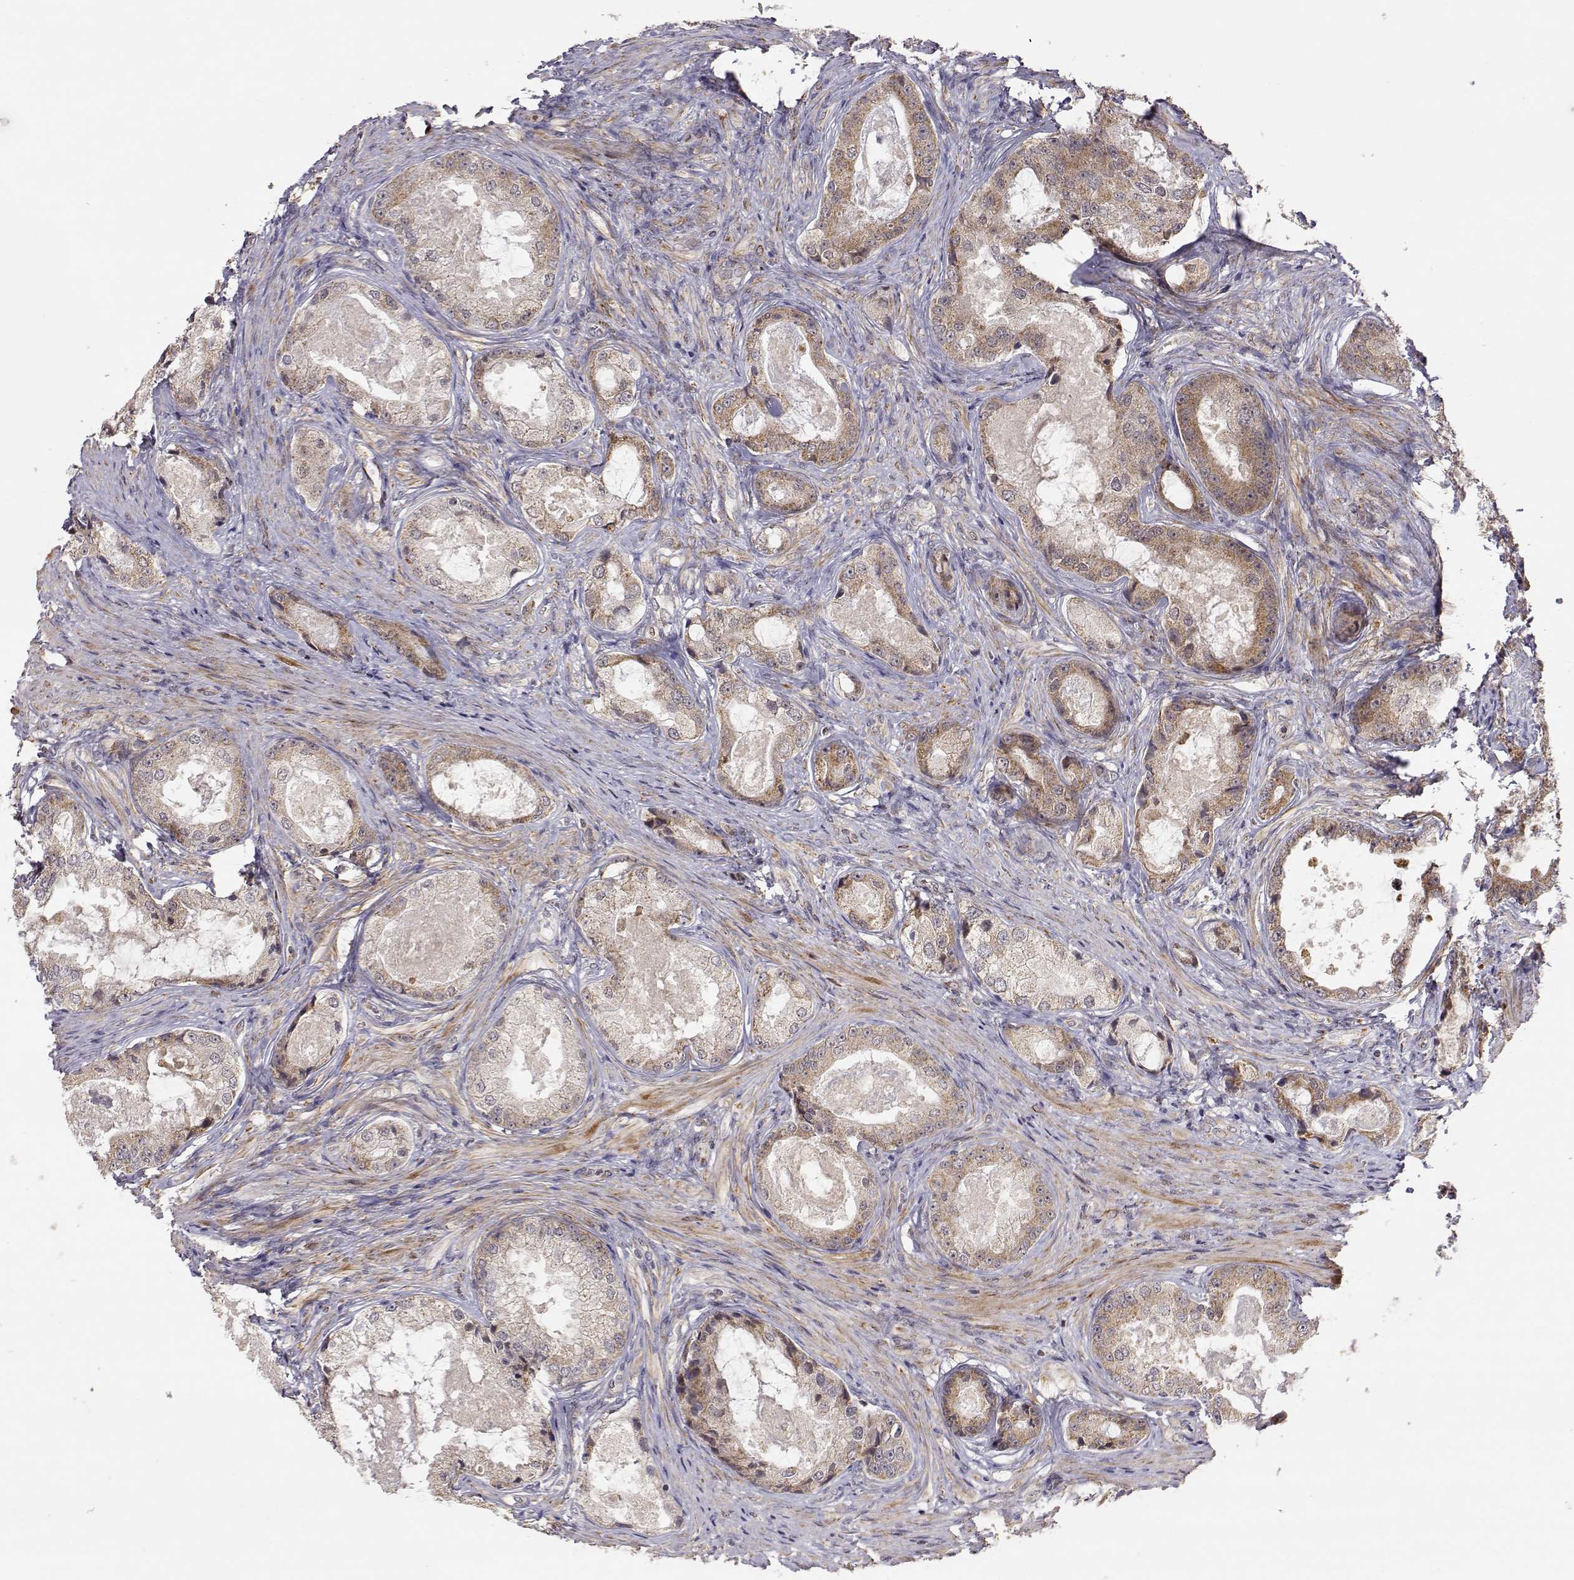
{"staining": {"intensity": "weak", "quantity": ">75%", "location": "cytoplasmic/membranous"}, "tissue": "prostate cancer", "cell_type": "Tumor cells", "image_type": "cancer", "snomed": [{"axis": "morphology", "description": "Adenocarcinoma, Low grade"}, {"axis": "topography", "description": "Prostate"}], "caption": "DAB (3,3'-diaminobenzidine) immunohistochemical staining of prostate cancer (adenocarcinoma (low-grade)) shows weak cytoplasmic/membranous protein expression in about >75% of tumor cells.", "gene": "EXOG", "patient": {"sex": "male", "age": 68}}